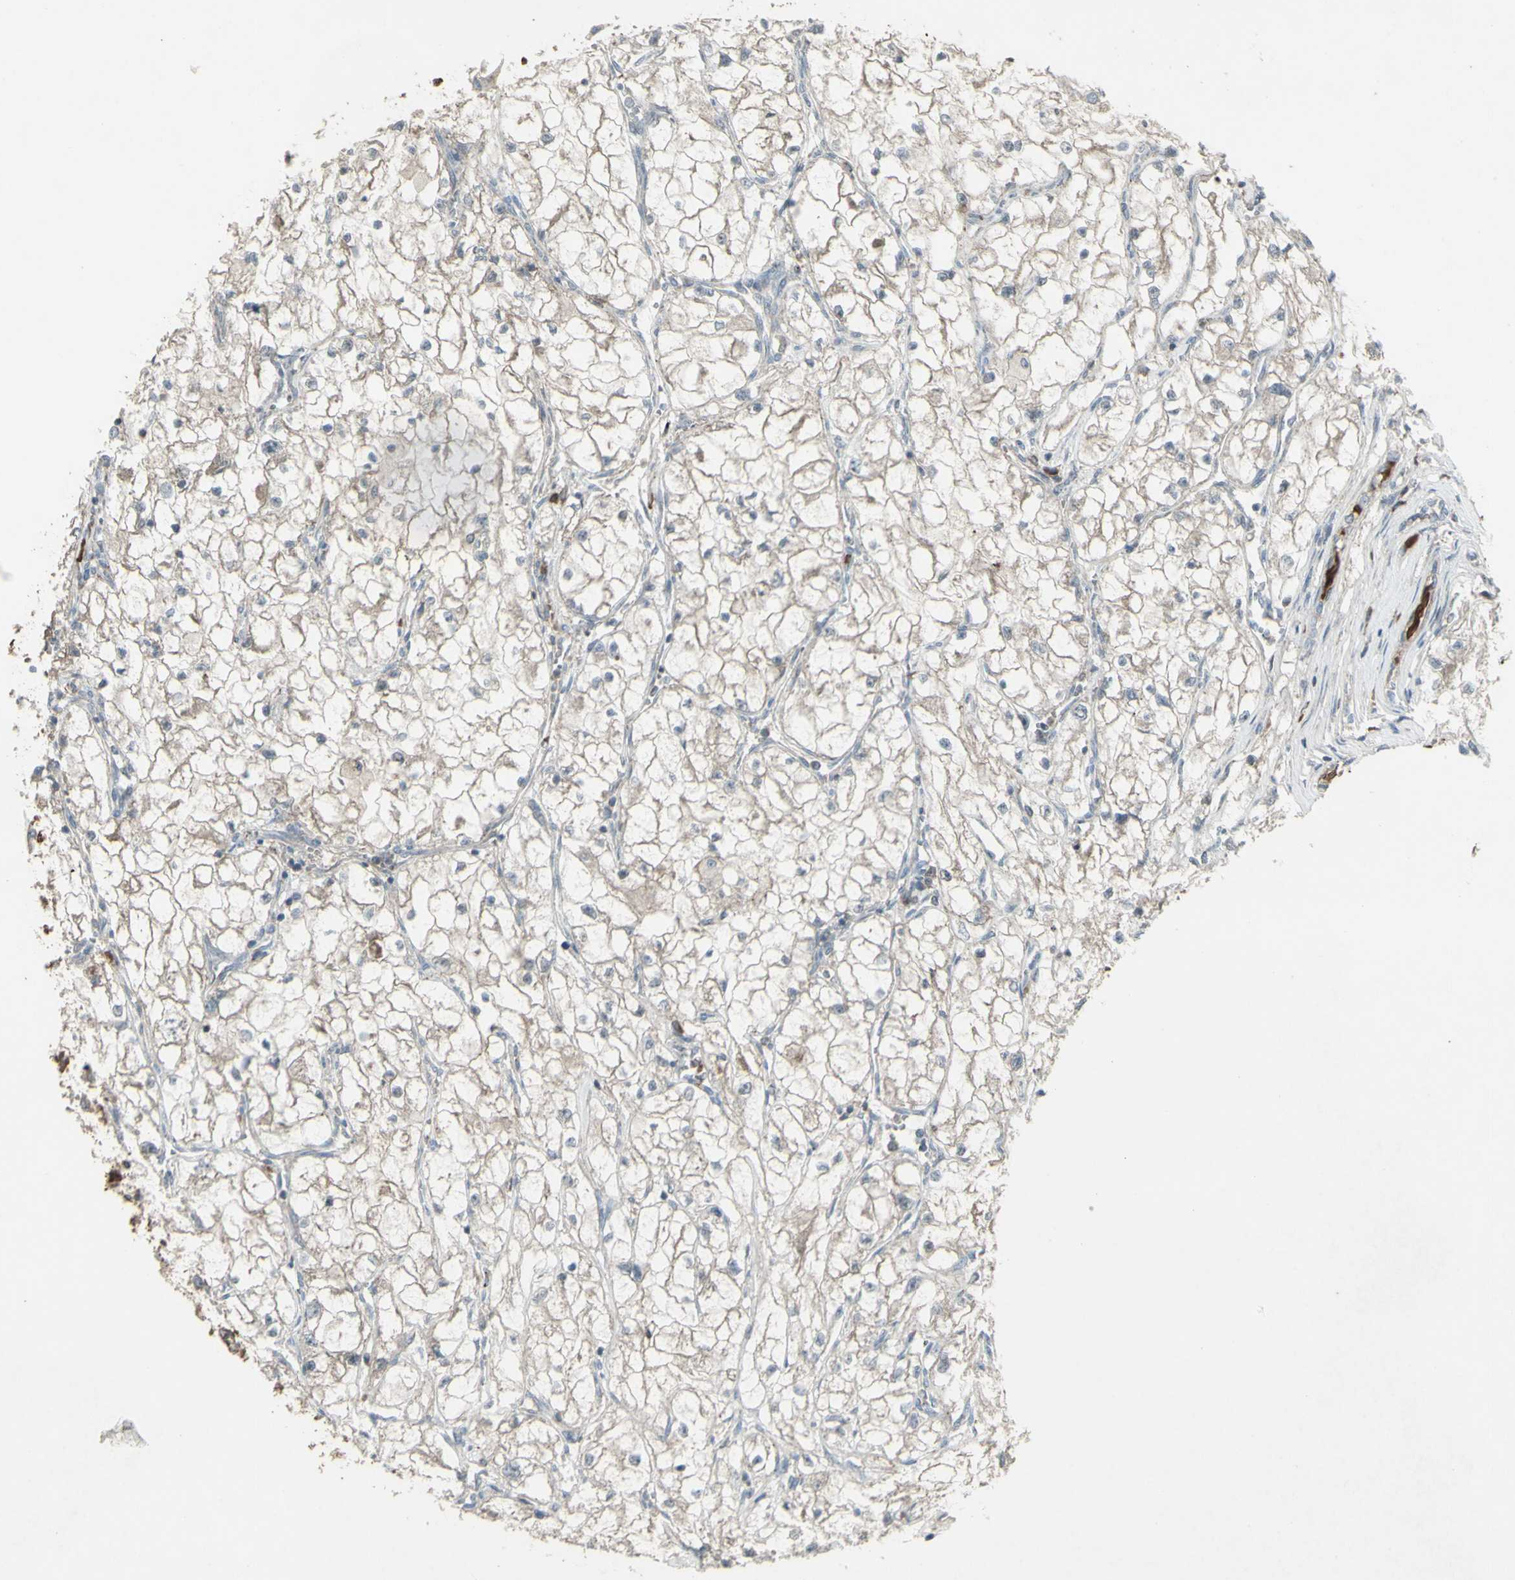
{"staining": {"intensity": "weak", "quantity": ">75%", "location": "cytoplasmic/membranous"}, "tissue": "renal cancer", "cell_type": "Tumor cells", "image_type": "cancer", "snomed": [{"axis": "morphology", "description": "Adenocarcinoma, NOS"}, {"axis": "topography", "description": "Kidney"}], "caption": "Adenocarcinoma (renal) tissue shows weak cytoplasmic/membranous staining in approximately >75% of tumor cells", "gene": "SHC1", "patient": {"sex": "female", "age": 70}}